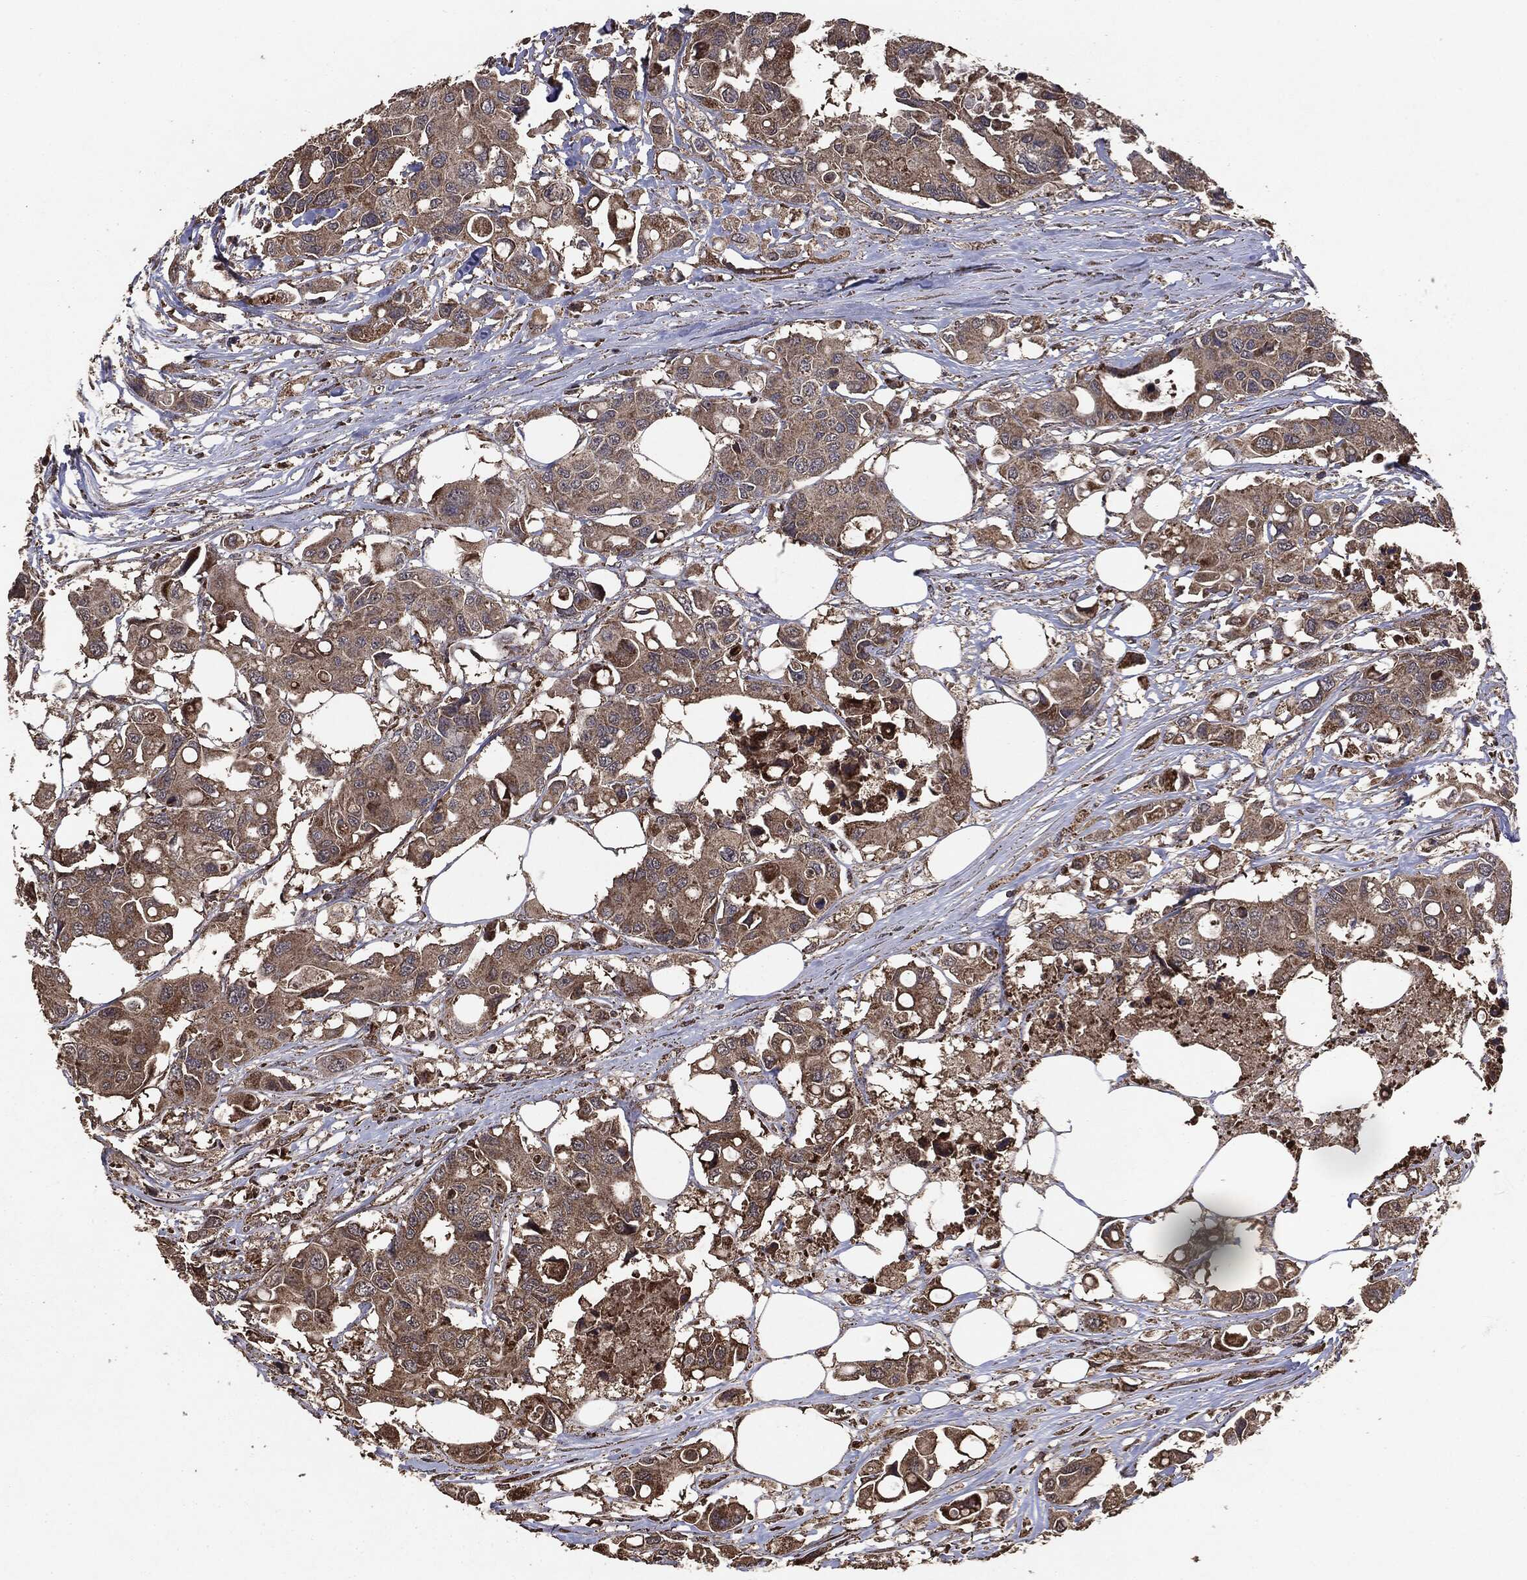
{"staining": {"intensity": "moderate", "quantity": ">75%", "location": "cytoplasmic/membranous"}, "tissue": "colorectal cancer", "cell_type": "Tumor cells", "image_type": "cancer", "snomed": [{"axis": "morphology", "description": "Adenocarcinoma, NOS"}, {"axis": "topography", "description": "Colon"}], "caption": "Adenocarcinoma (colorectal) stained with a protein marker displays moderate staining in tumor cells.", "gene": "MTOR", "patient": {"sex": "male", "age": 77}}